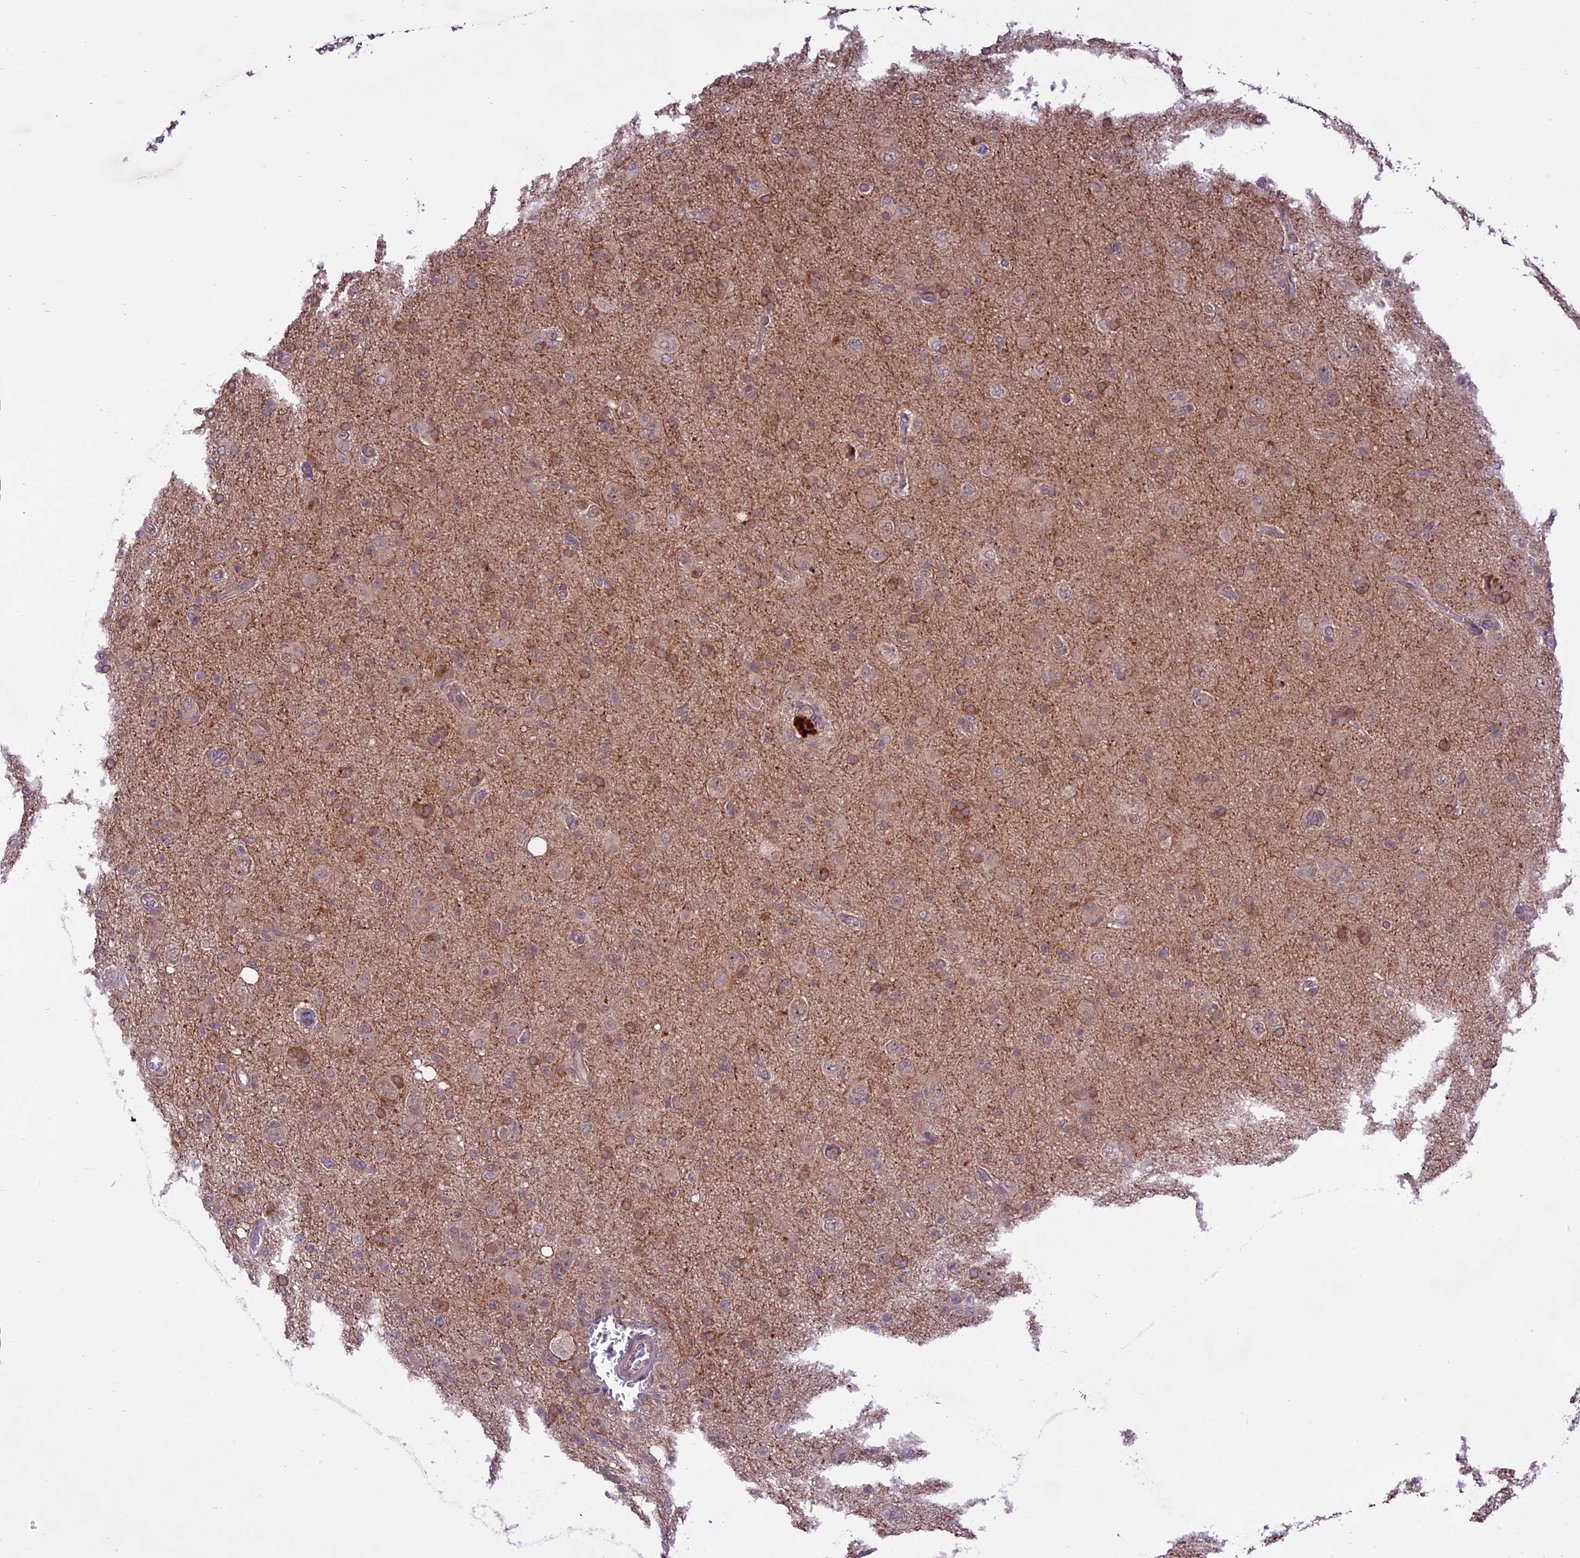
{"staining": {"intensity": "moderate", "quantity": ">75%", "location": "cytoplasmic/membranous"}, "tissue": "glioma", "cell_type": "Tumor cells", "image_type": "cancer", "snomed": [{"axis": "morphology", "description": "Glioma, malignant, High grade"}, {"axis": "topography", "description": "Brain"}], "caption": "Immunohistochemistry (IHC) of glioma reveals medium levels of moderate cytoplasmic/membranous expression in about >75% of tumor cells. The staining was performed using DAB (3,3'-diaminobenzidine) to visualize the protein expression in brown, while the nuclei were stained in blue with hematoxylin (Magnification: 20x).", "gene": "SPRED1", "patient": {"sex": "female", "age": 57}}